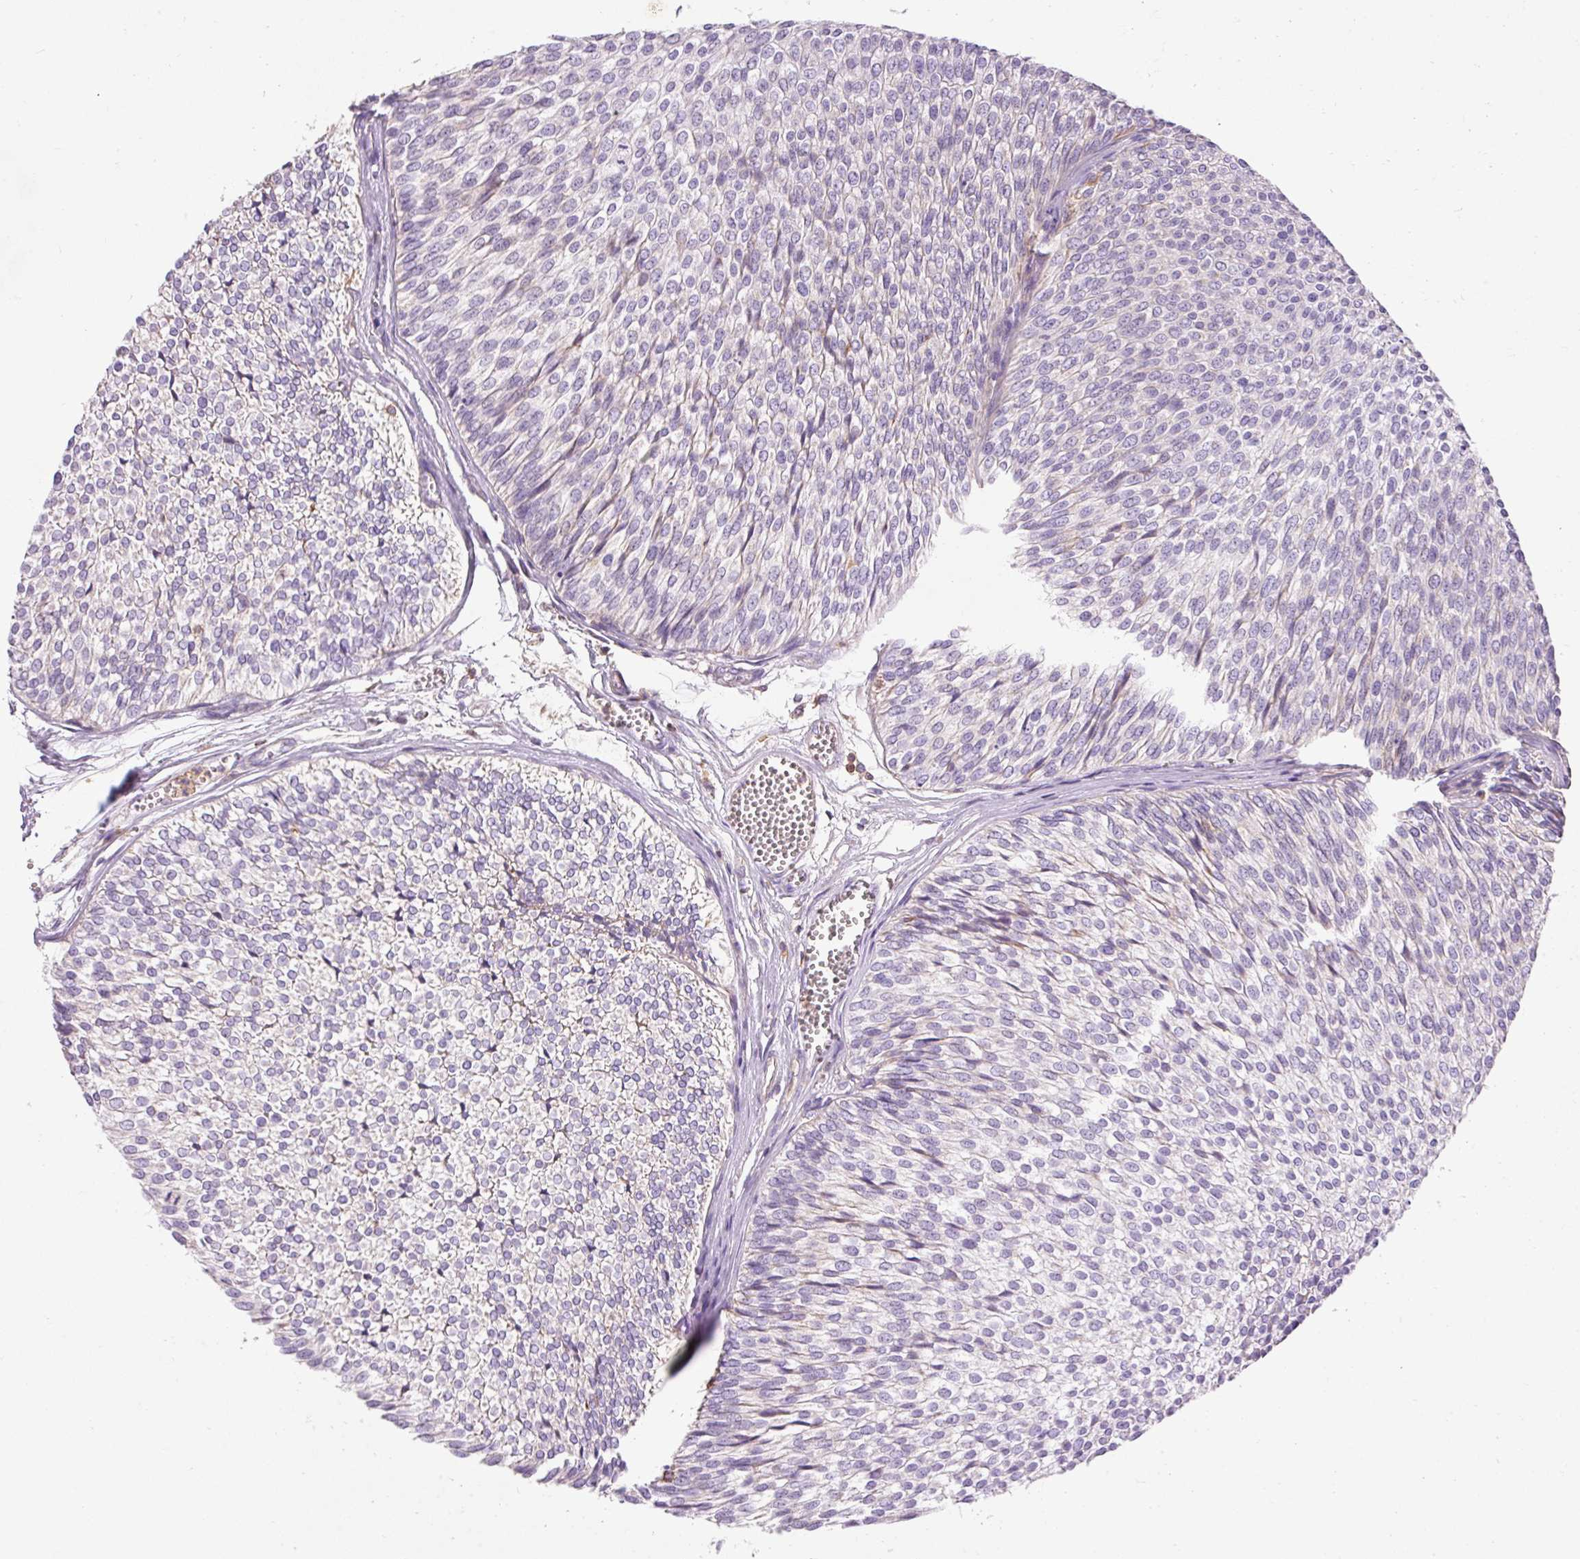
{"staining": {"intensity": "negative", "quantity": "none", "location": "none"}, "tissue": "urothelial cancer", "cell_type": "Tumor cells", "image_type": "cancer", "snomed": [{"axis": "morphology", "description": "Urothelial carcinoma, Low grade"}, {"axis": "topography", "description": "Urinary bladder"}], "caption": "A micrograph of low-grade urothelial carcinoma stained for a protein exhibits no brown staining in tumor cells.", "gene": "IMMT", "patient": {"sex": "male", "age": 91}}